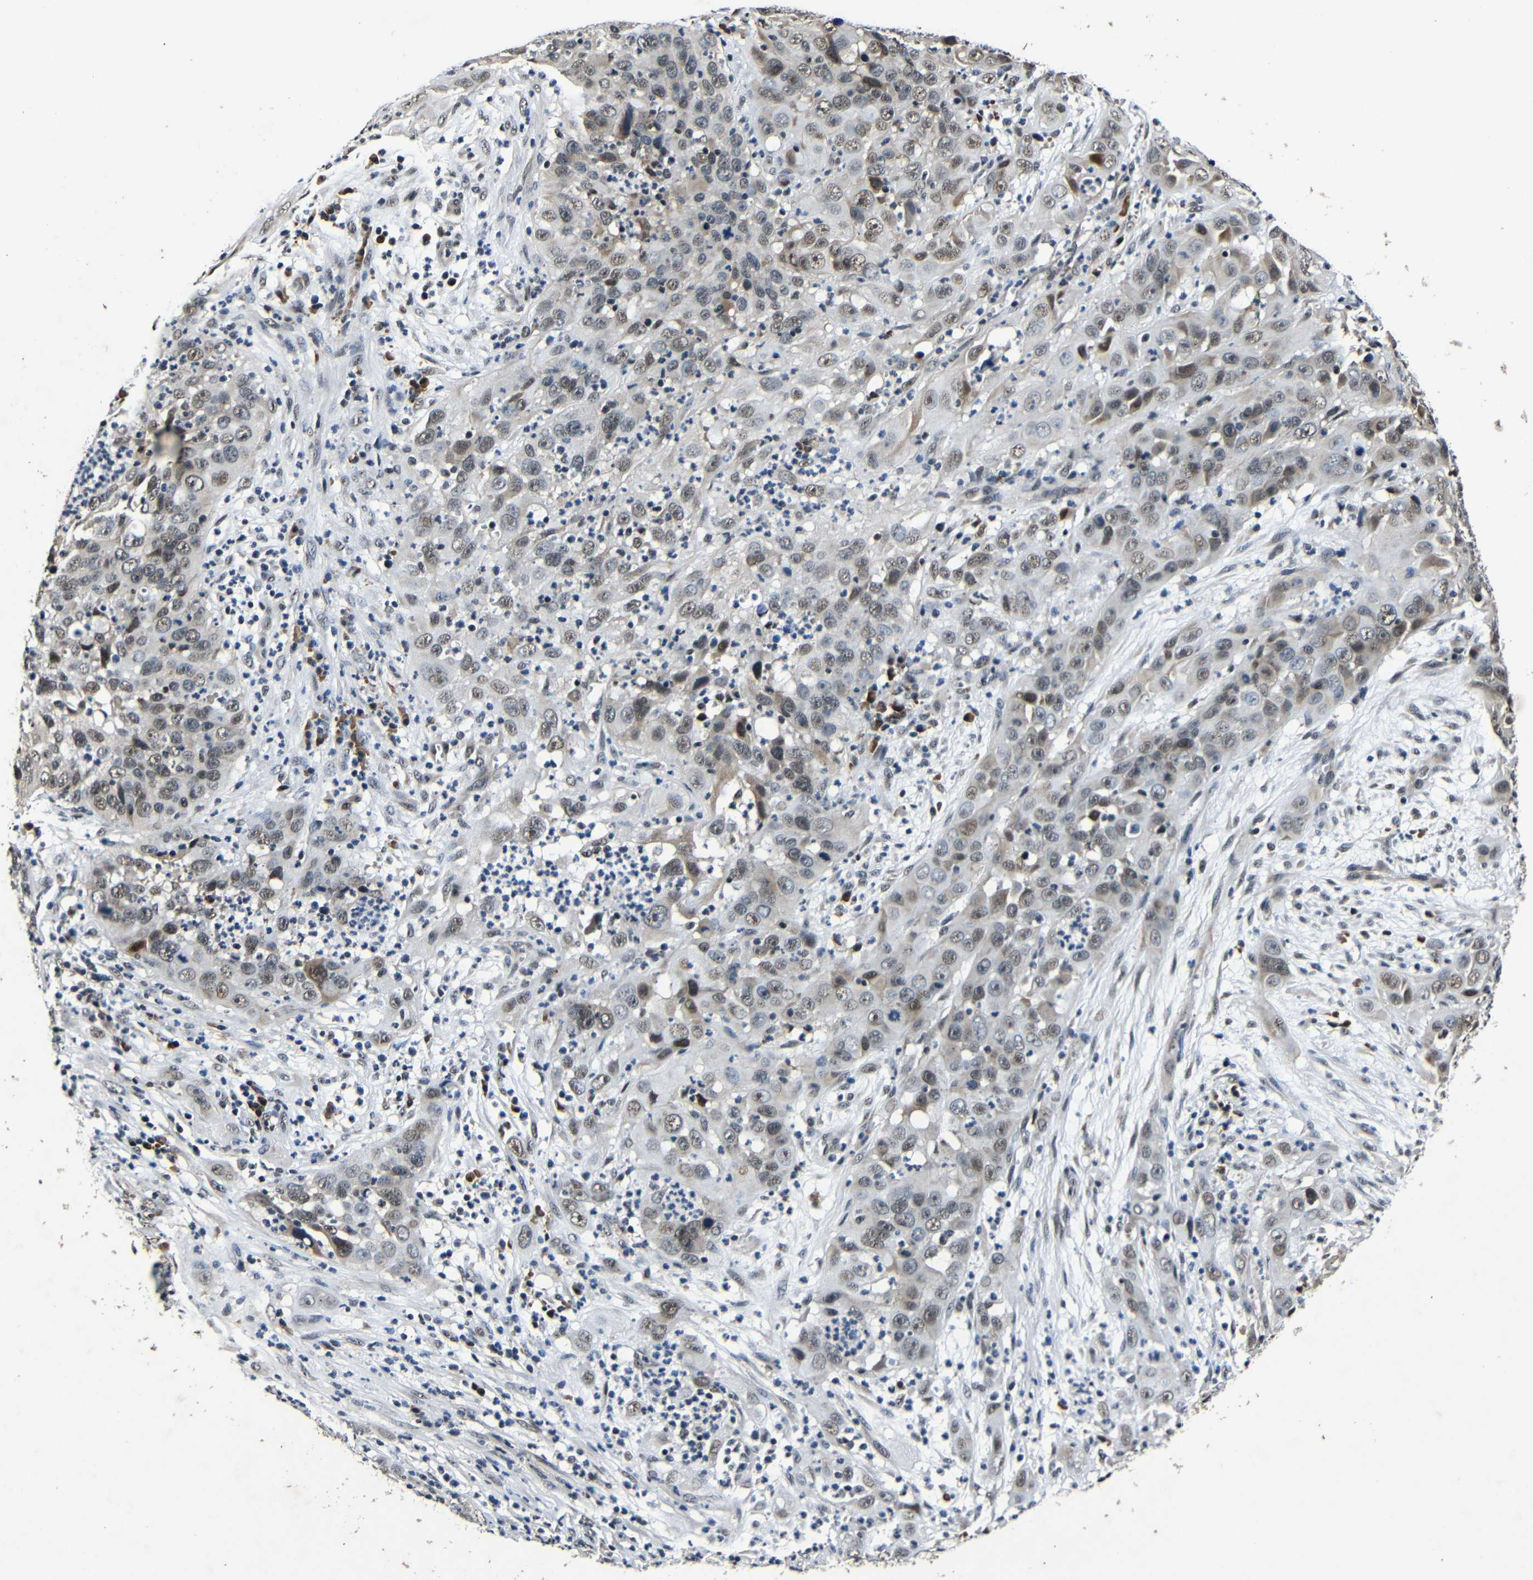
{"staining": {"intensity": "moderate", "quantity": "25%-75%", "location": "cytoplasmic/membranous,nuclear"}, "tissue": "cervical cancer", "cell_type": "Tumor cells", "image_type": "cancer", "snomed": [{"axis": "morphology", "description": "Squamous cell carcinoma, NOS"}, {"axis": "topography", "description": "Cervix"}], "caption": "An IHC photomicrograph of tumor tissue is shown. Protein staining in brown shows moderate cytoplasmic/membranous and nuclear positivity in cervical squamous cell carcinoma within tumor cells. The staining was performed using DAB (3,3'-diaminobenzidine), with brown indicating positive protein expression. Nuclei are stained blue with hematoxylin.", "gene": "FOXD4", "patient": {"sex": "female", "age": 32}}